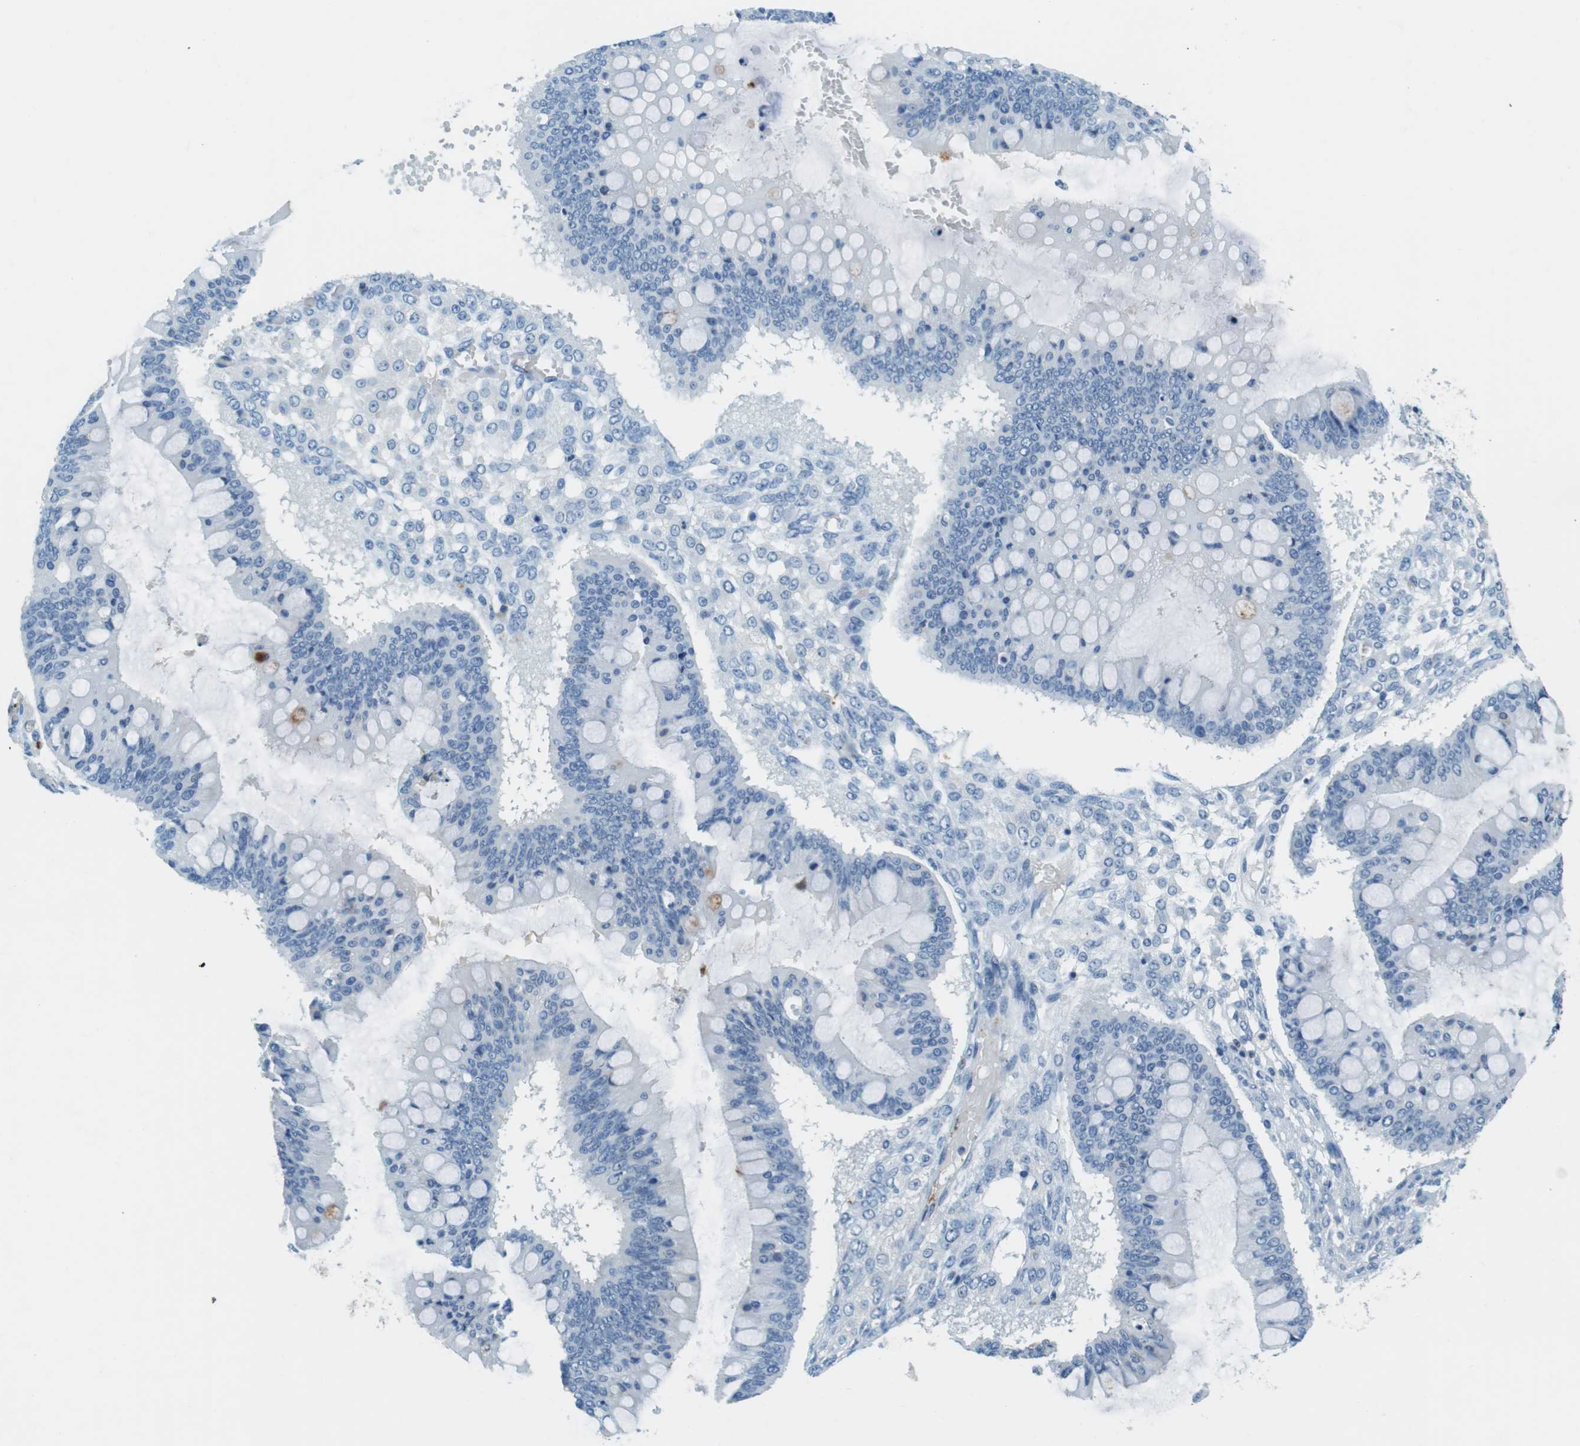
{"staining": {"intensity": "negative", "quantity": "none", "location": "none"}, "tissue": "ovarian cancer", "cell_type": "Tumor cells", "image_type": "cancer", "snomed": [{"axis": "morphology", "description": "Cystadenocarcinoma, mucinous, NOS"}, {"axis": "topography", "description": "Ovary"}], "caption": "High power microscopy histopathology image of an immunohistochemistry (IHC) histopathology image of mucinous cystadenocarcinoma (ovarian), revealing no significant staining in tumor cells.", "gene": "LAT", "patient": {"sex": "female", "age": 73}}